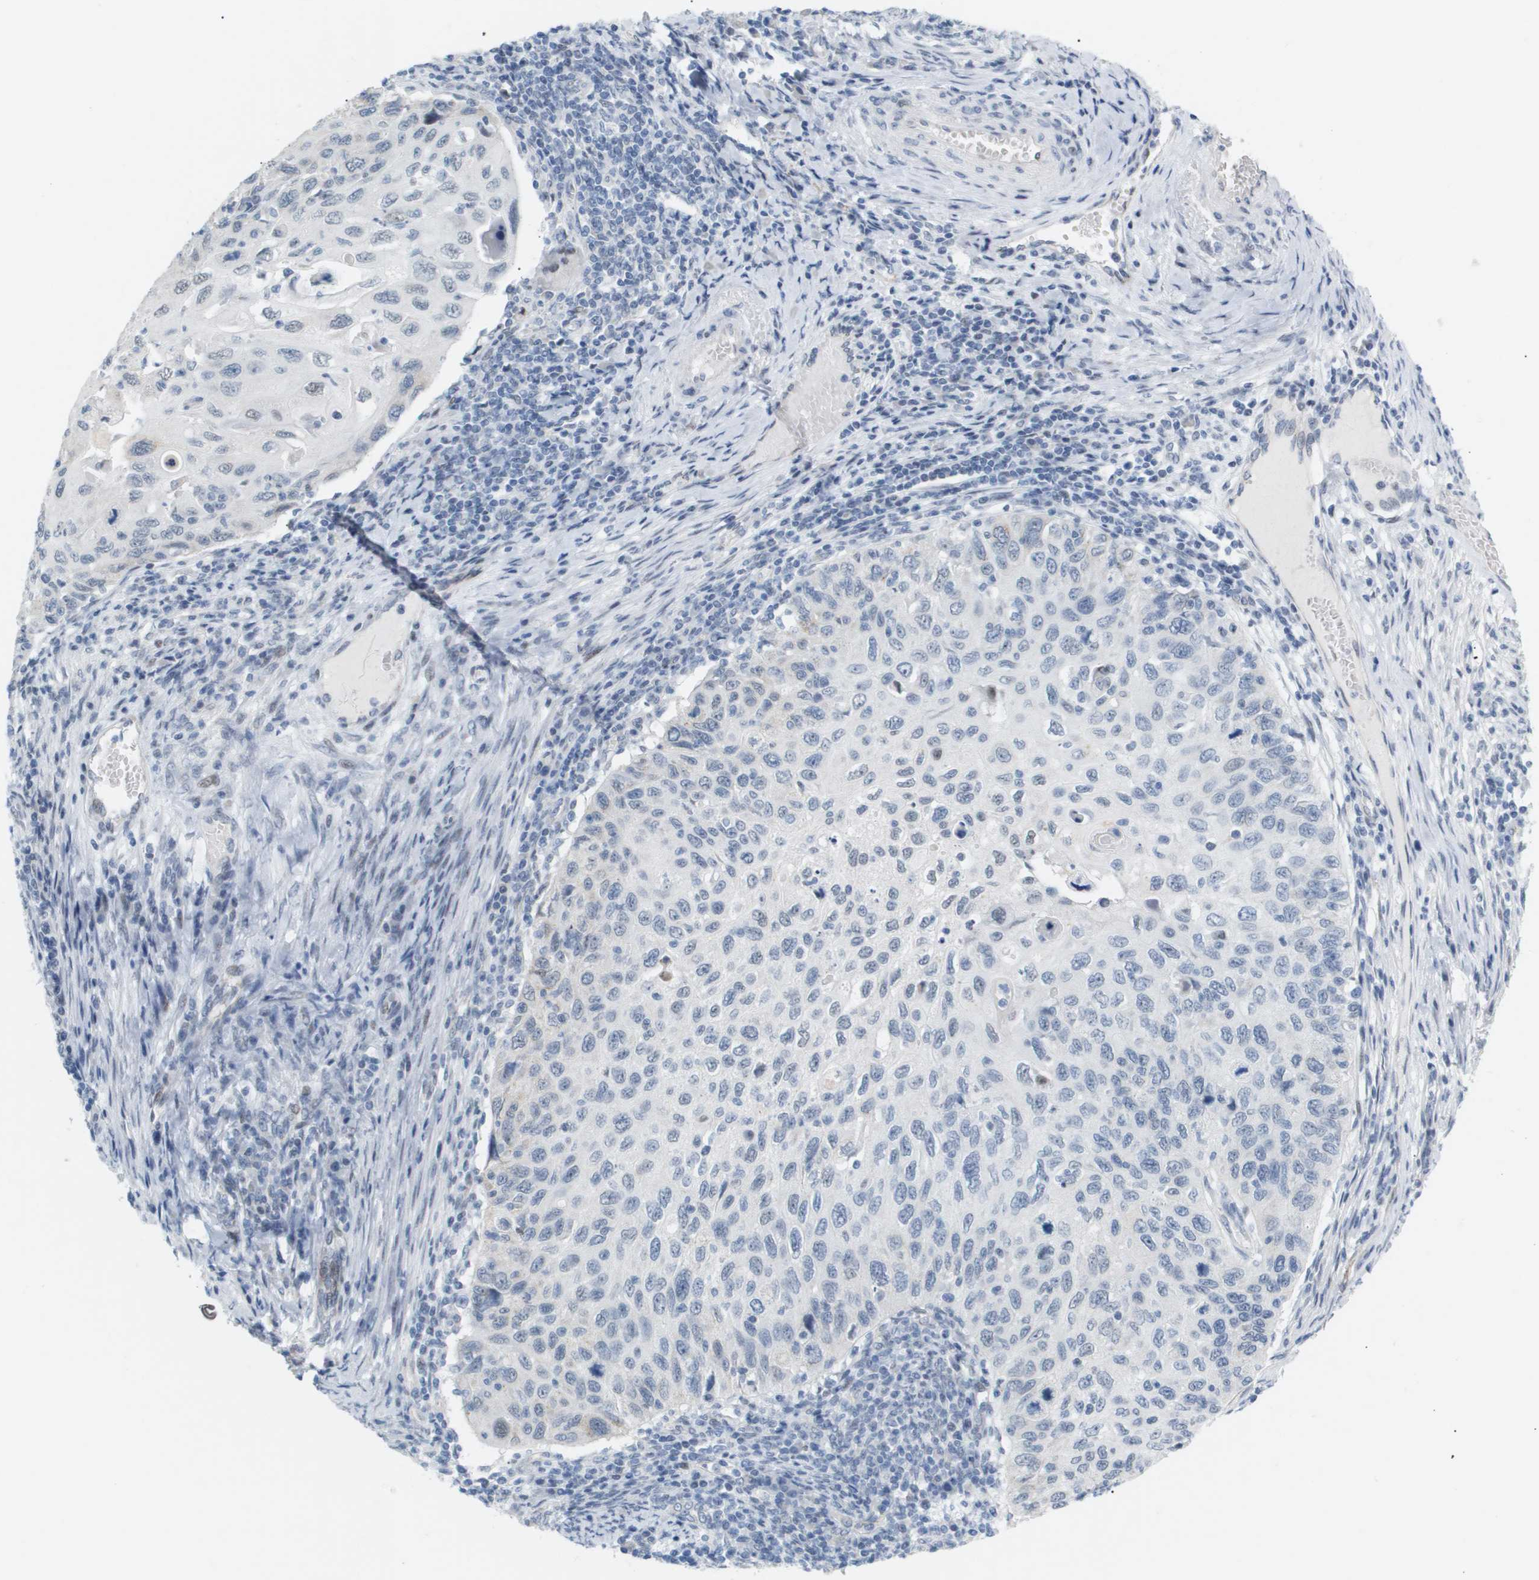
{"staining": {"intensity": "negative", "quantity": "none", "location": "none"}, "tissue": "cervical cancer", "cell_type": "Tumor cells", "image_type": "cancer", "snomed": [{"axis": "morphology", "description": "Squamous cell carcinoma, NOS"}, {"axis": "topography", "description": "Cervix"}], "caption": "This is a image of IHC staining of cervical squamous cell carcinoma, which shows no staining in tumor cells.", "gene": "PPARD", "patient": {"sex": "female", "age": 70}}